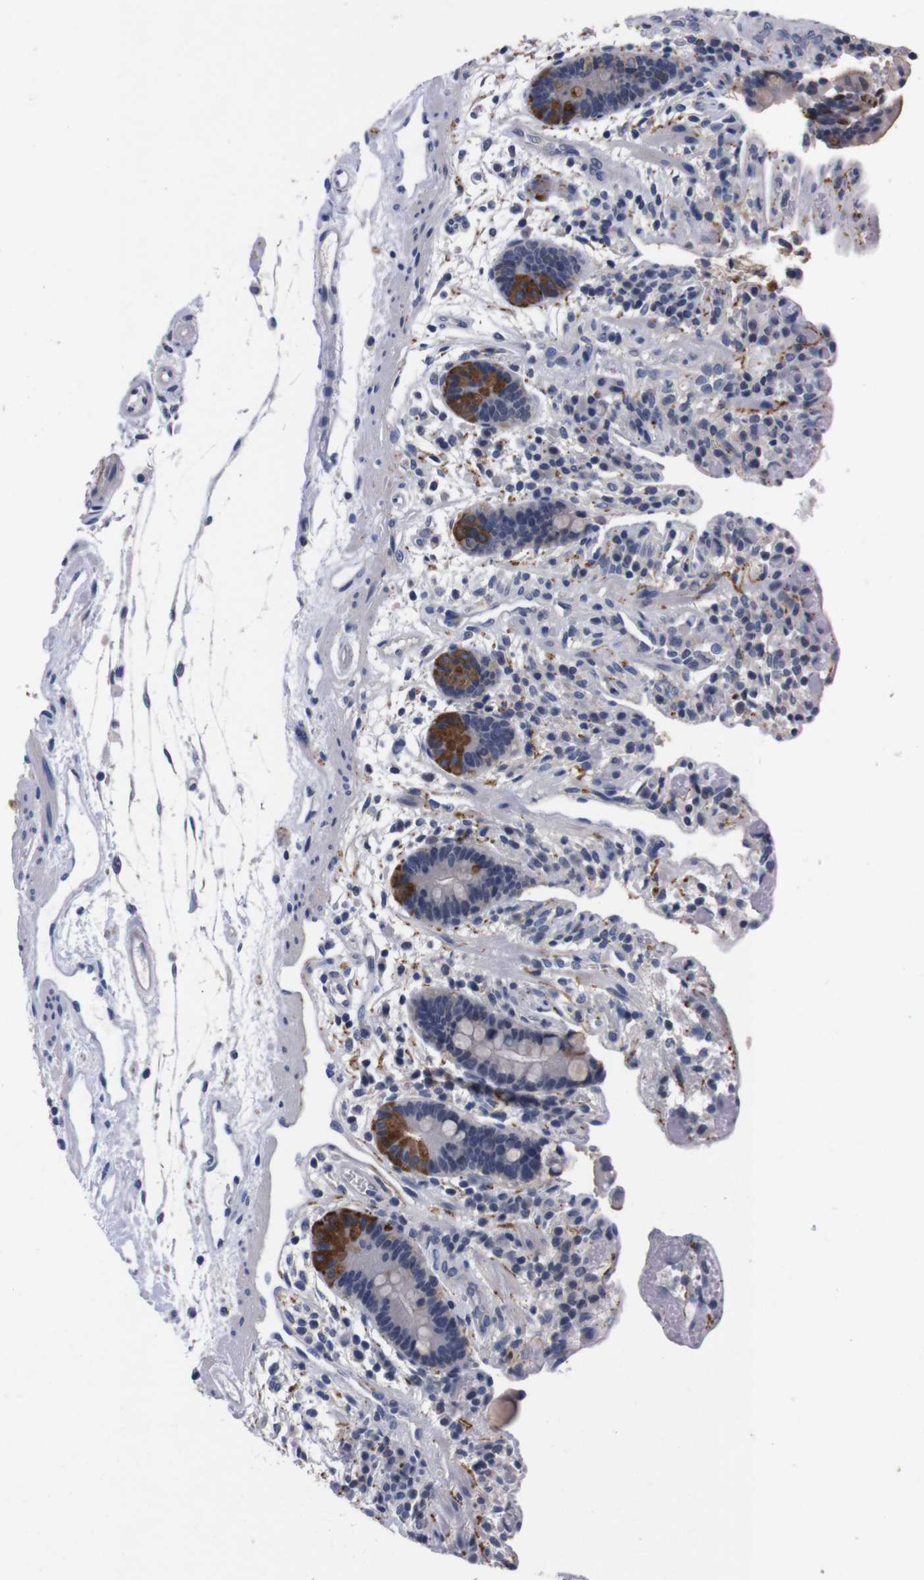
{"staining": {"intensity": "negative", "quantity": "none", "location": "none"}, "tissue": "colon", "cell_type": "Endothelial cells", "image_type": "normal", "snomed": [{"axis": "morphology", "description": "Normal tissue, NOS"}, {"axis": "topography", "description": "Colon"}], "caption": "Immunohistochemistry photomicrograph of unremarkable colon: human colon stained with DAB shows no significant protein positivity in endothelial cells. (Brightfield microscopy of DAB immunohistochemistry (IHC) at high magnification).", "gene": "TNFRSF21", "patient": {"sex": "male", "age": 73}}